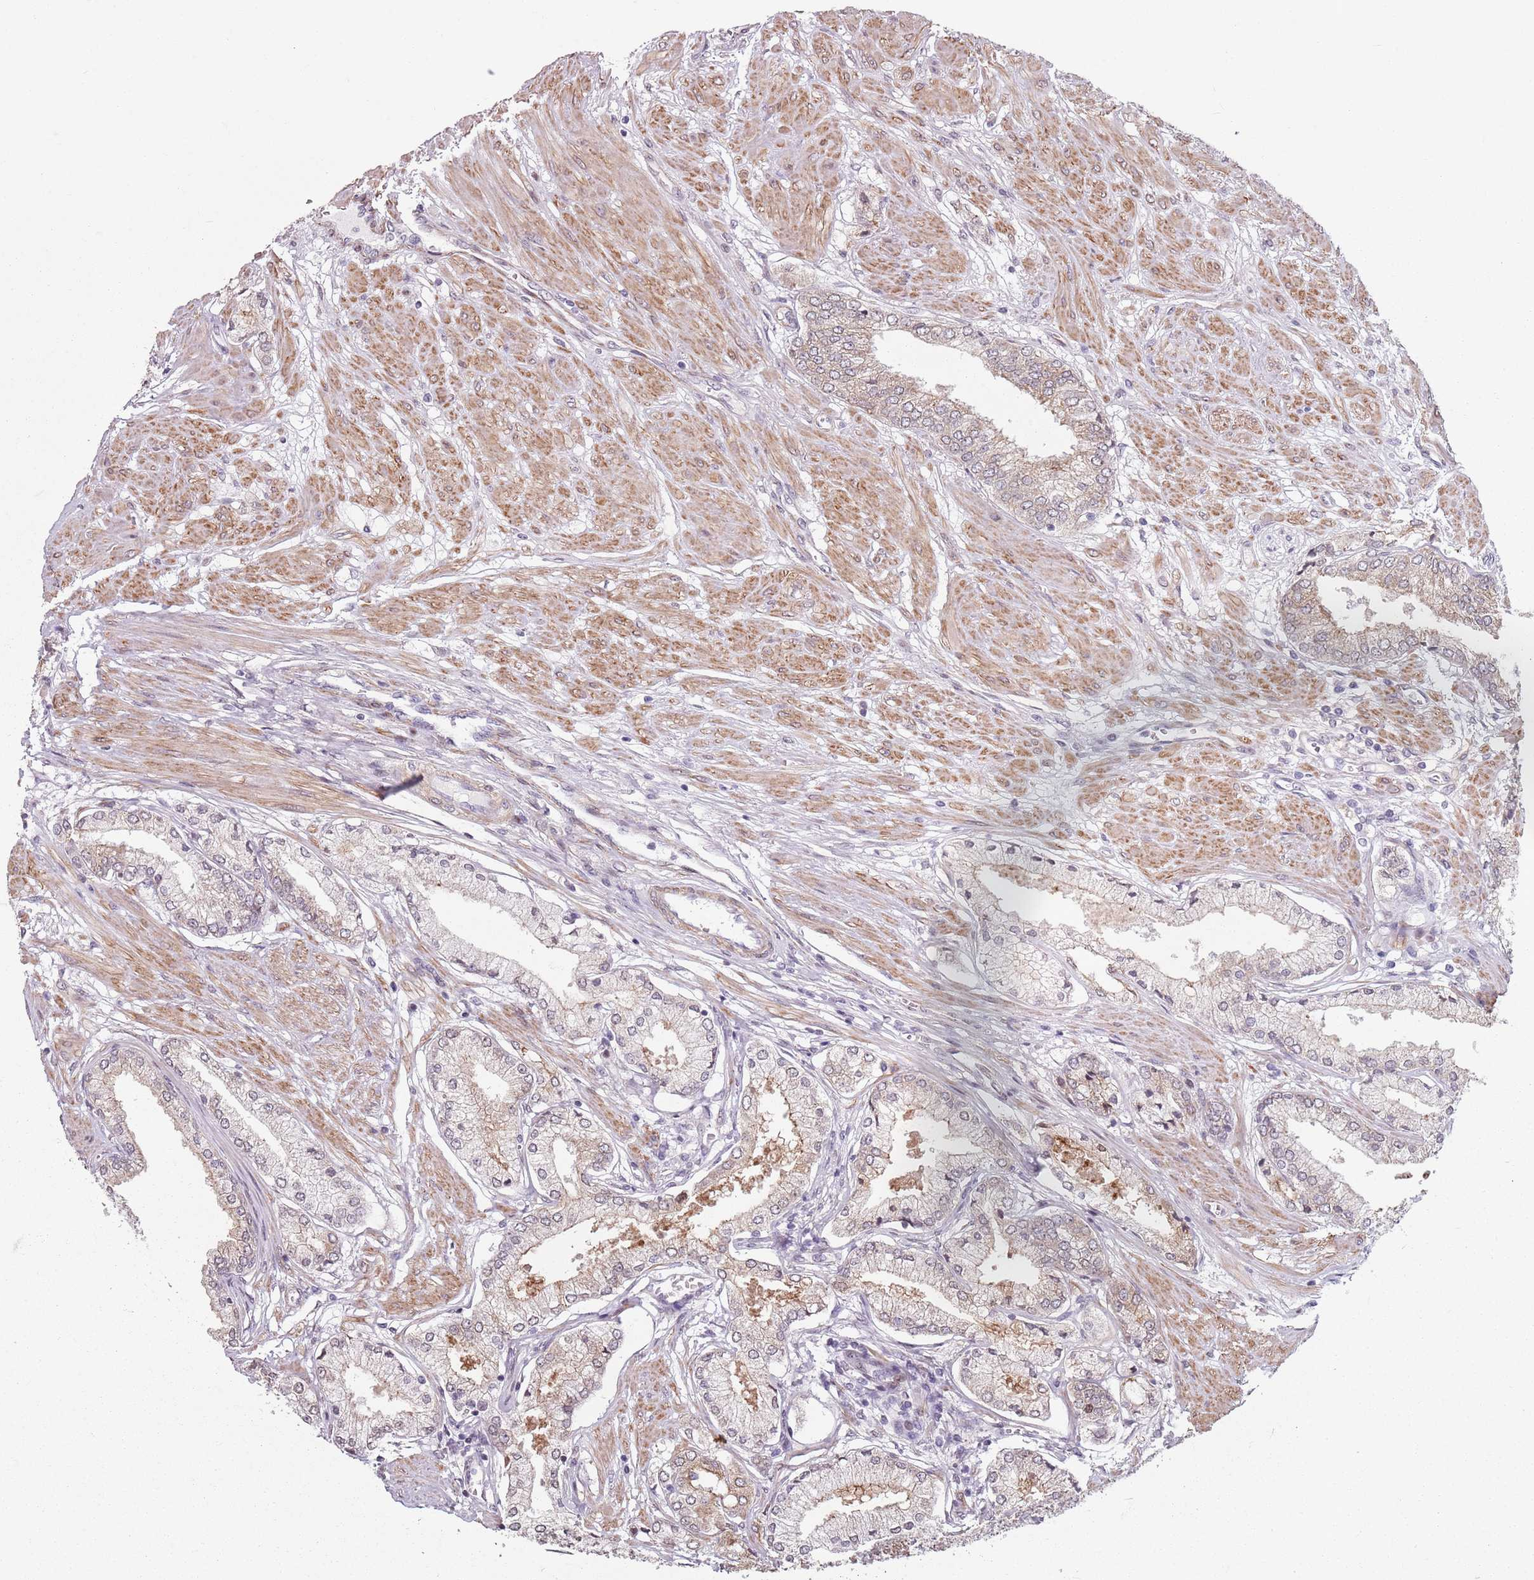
{"staining": {"intensity": "weak", "quantity": "<25%", "location": "cytoplasmic/membranous"}, "tissue": "prostate cancer", "cell_type": "Tumor cells", "image_type": "cancer", "snomed": [{"axis": "morphology", "description": "Adenocarcinoma, High grade"}, {"axis": "topography", "description": "Prostate and seminal vesicle, NOS"}], "caption": "This is an immunohistochemistry (IHC) micrograph of human prostate cancer. There is no expression in tumor cells.", "gene": "TMC4", "patient": {"sex": "male", "age": 64}}